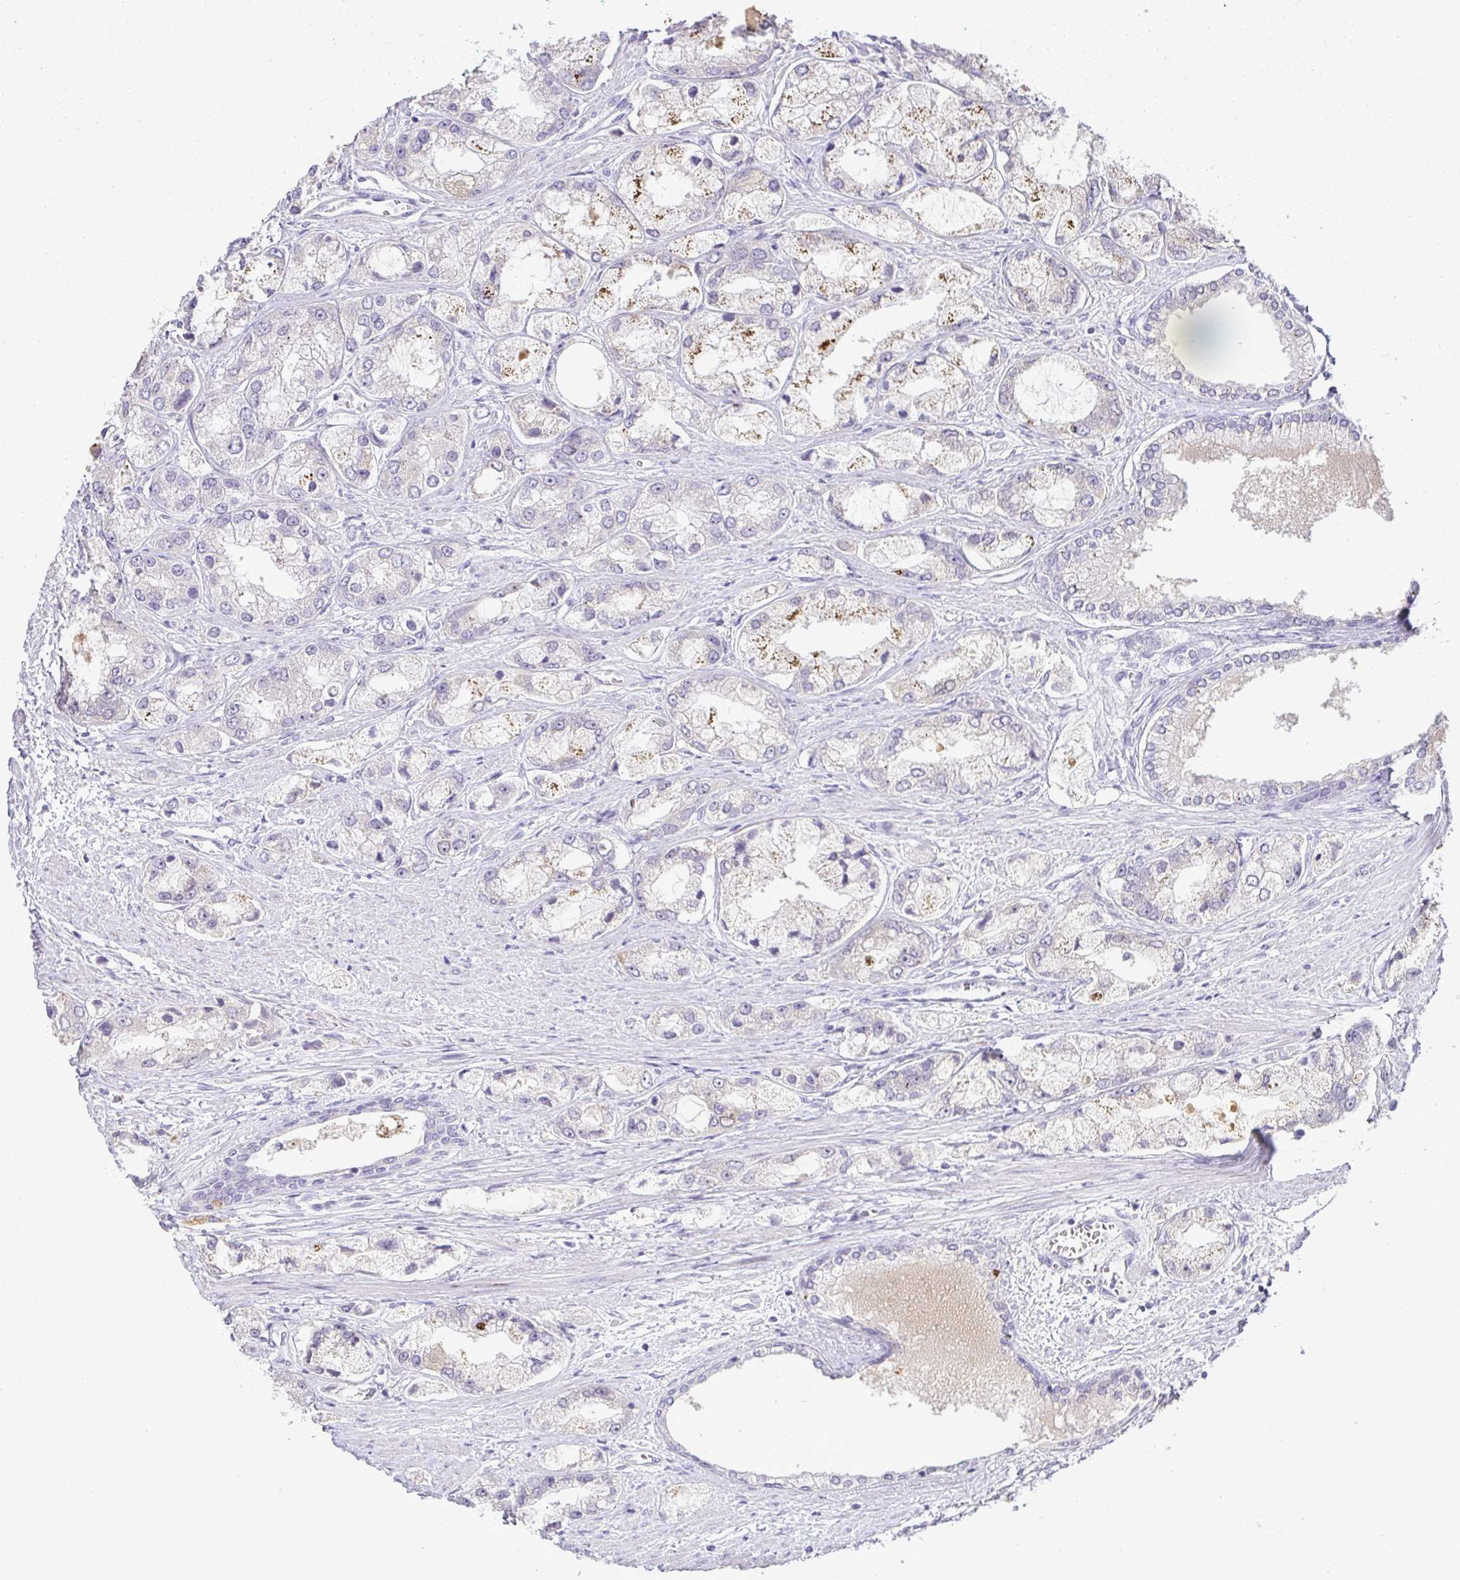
{"staining": {"intensity": "moderate", "quantity": "25%-75%", "location": "cytoplasmic/membranous"}, "tissue": "prostate cancer", "cell_type": "Tumor cells", "image_type": "cancer", "snomed": [{"axis": "morphology", "description": "Adenocarcinoma, Low grade"}, {"axis": "topography", "description": "Prostate"}], "caption": "Moderate cytoplasmic/membranous protein positivity is present in about 25%-75% of tumor cells in prostate low-grade adenocarcinoma.", "gene": "CMPK1", "patient": {"sex": "male", "age": 69}}